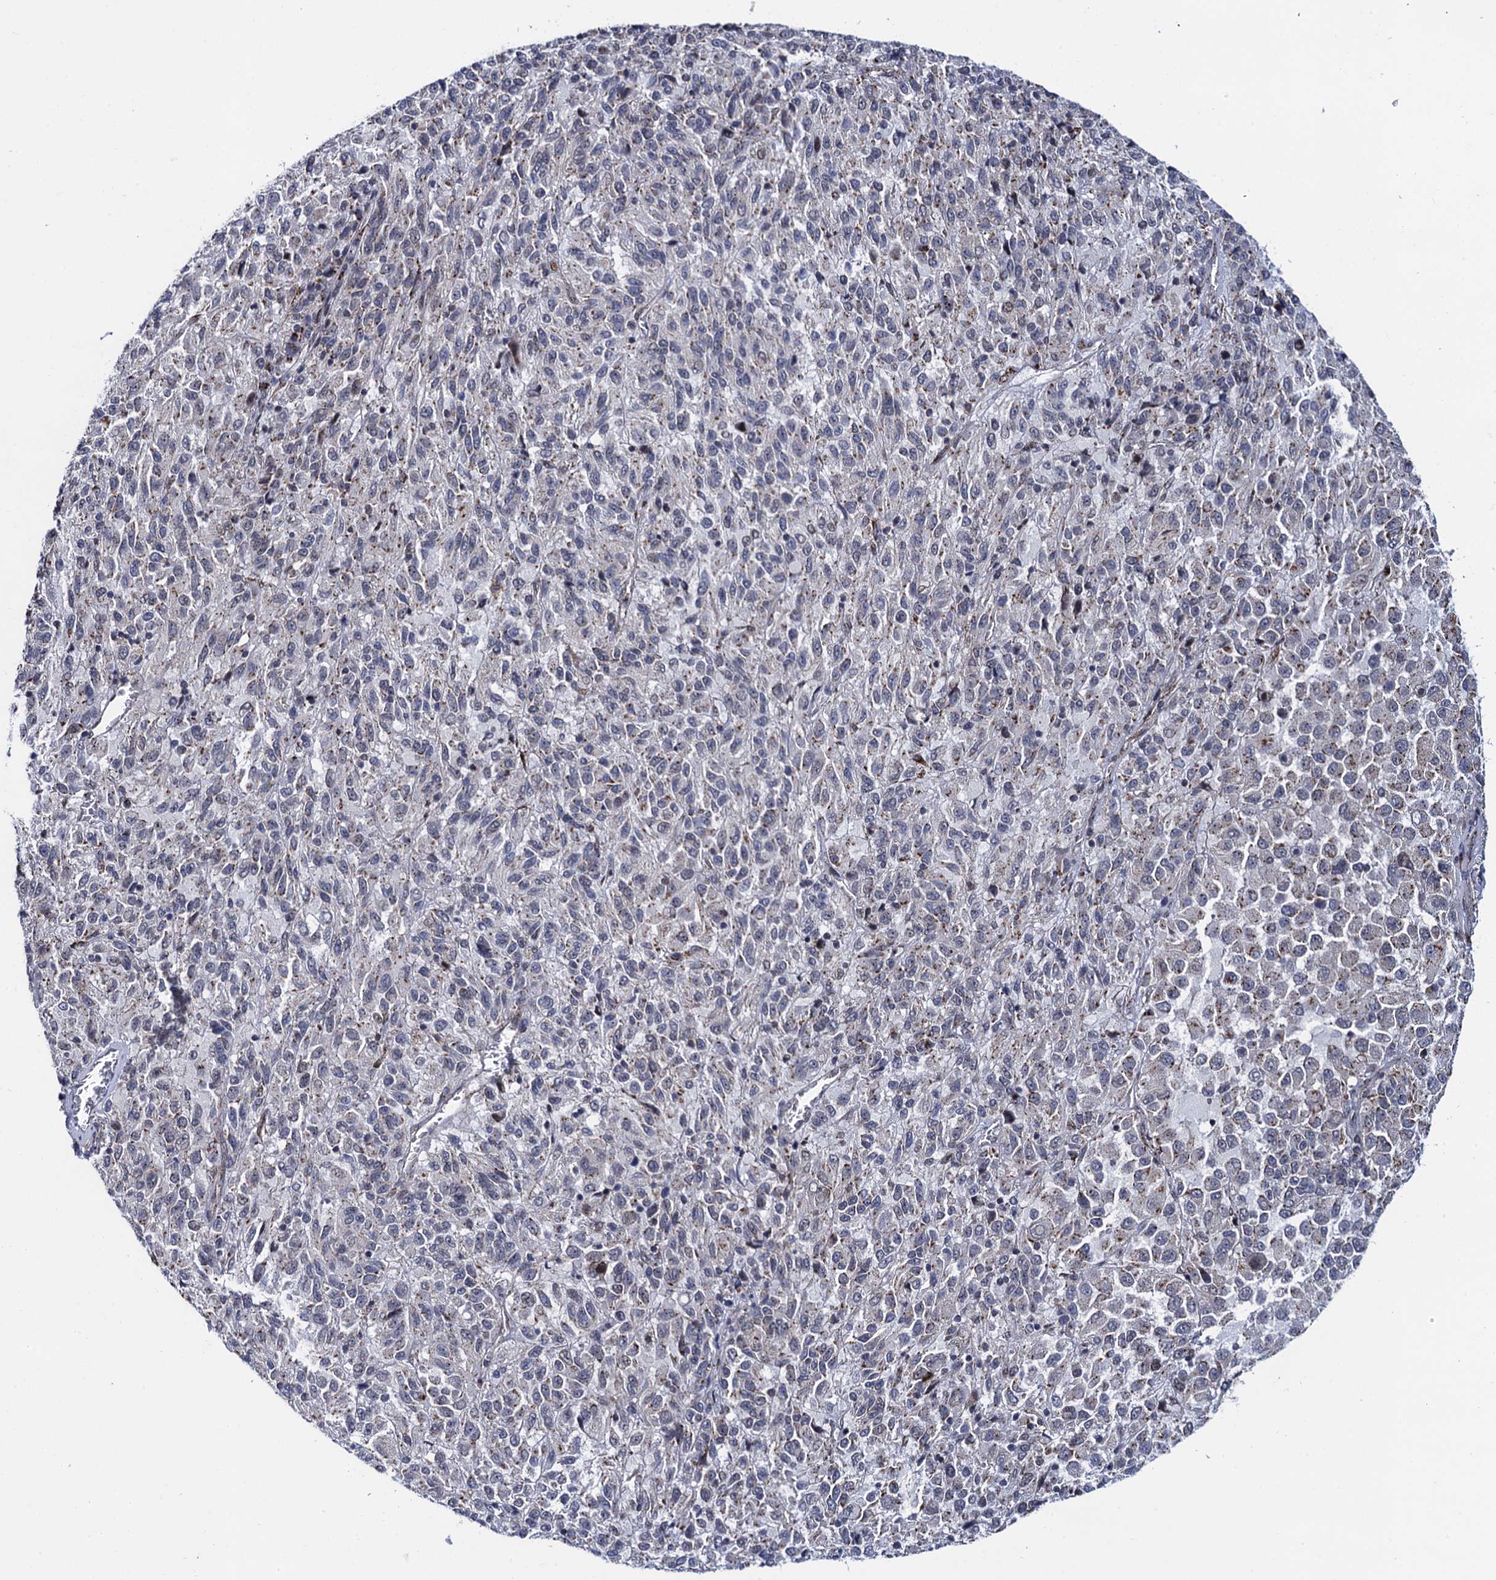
{"staining": {"intensity": "moderate", "quantity": "<25%", "location": "cytoplasmic/membranous"}, "tissue": "melanoma", "cell_type": "Tumor cells", "image_type": "cancer", "snomed": [{"axis": "morphology", "description": "Malignant melanoma, Metastatic site"}, {"axis": "topography", "description": "Lung"}], "caption": "This is an image of immunohistochemistry (IHC) staining of malignant melanoma (metastatic site), which shows moderate positivity in the cytoplasmic/membranous of tumor cells.", "gene": "THAP2", "patient": {"sex": "male", "age": 64}}